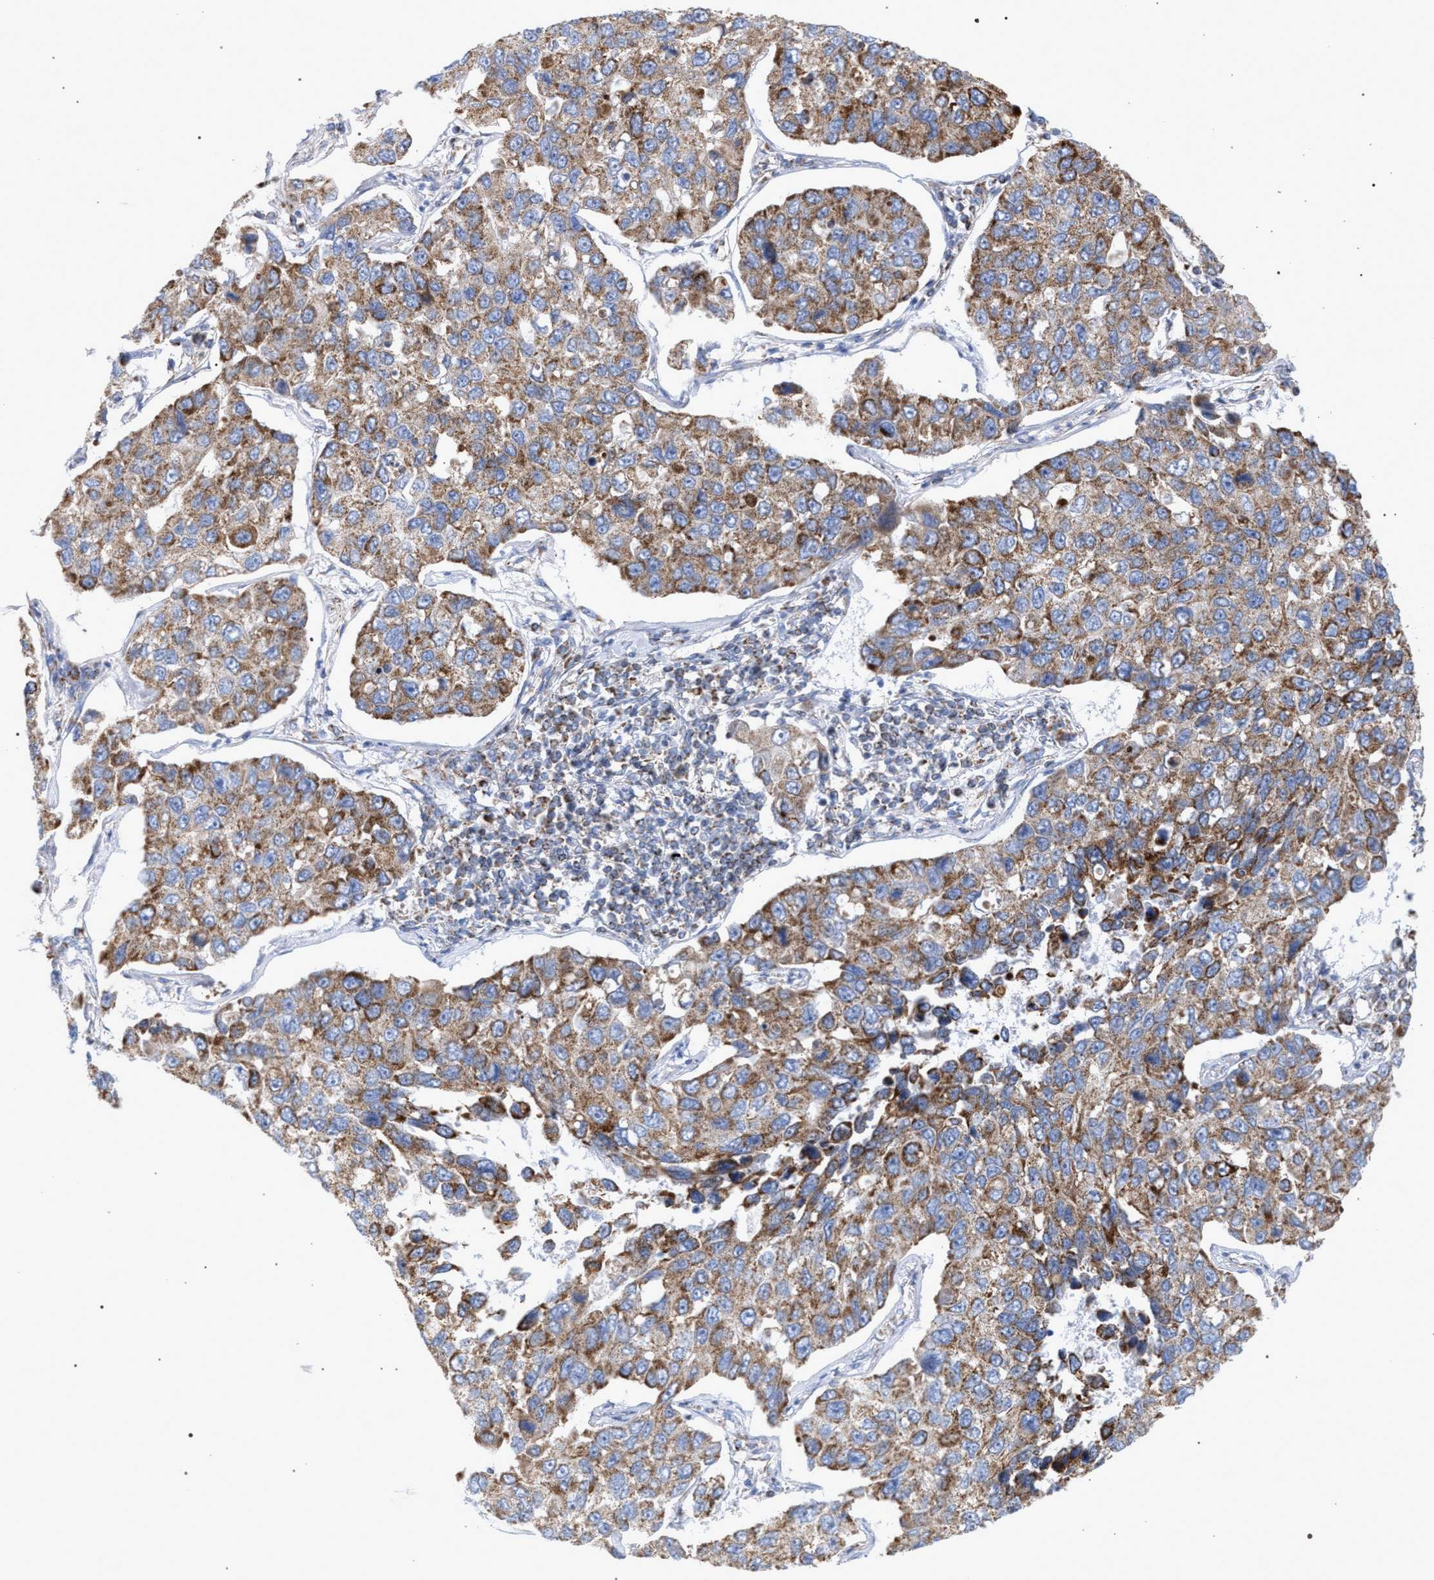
{"staining": {"intensity": "moderate", "quantity": ">75%", "location": "cytoplasmic/membranous"}, "tissue": "lung cancer", "cell_type": "Tumor cells", "image_type": "cancer", "snomed": [{"axis": "morphology", "description": "Adenocarcinoma, NOS"}, {"axis": "topography", "description": "Lung"}], "caption": "Protein positivity by IHC shows moderate cytoplasmic/membranous staining in about >75% of tumor cells in lung cancer.", "gene": "ECI2", "patient": {"sex": "male", "age": 64}}